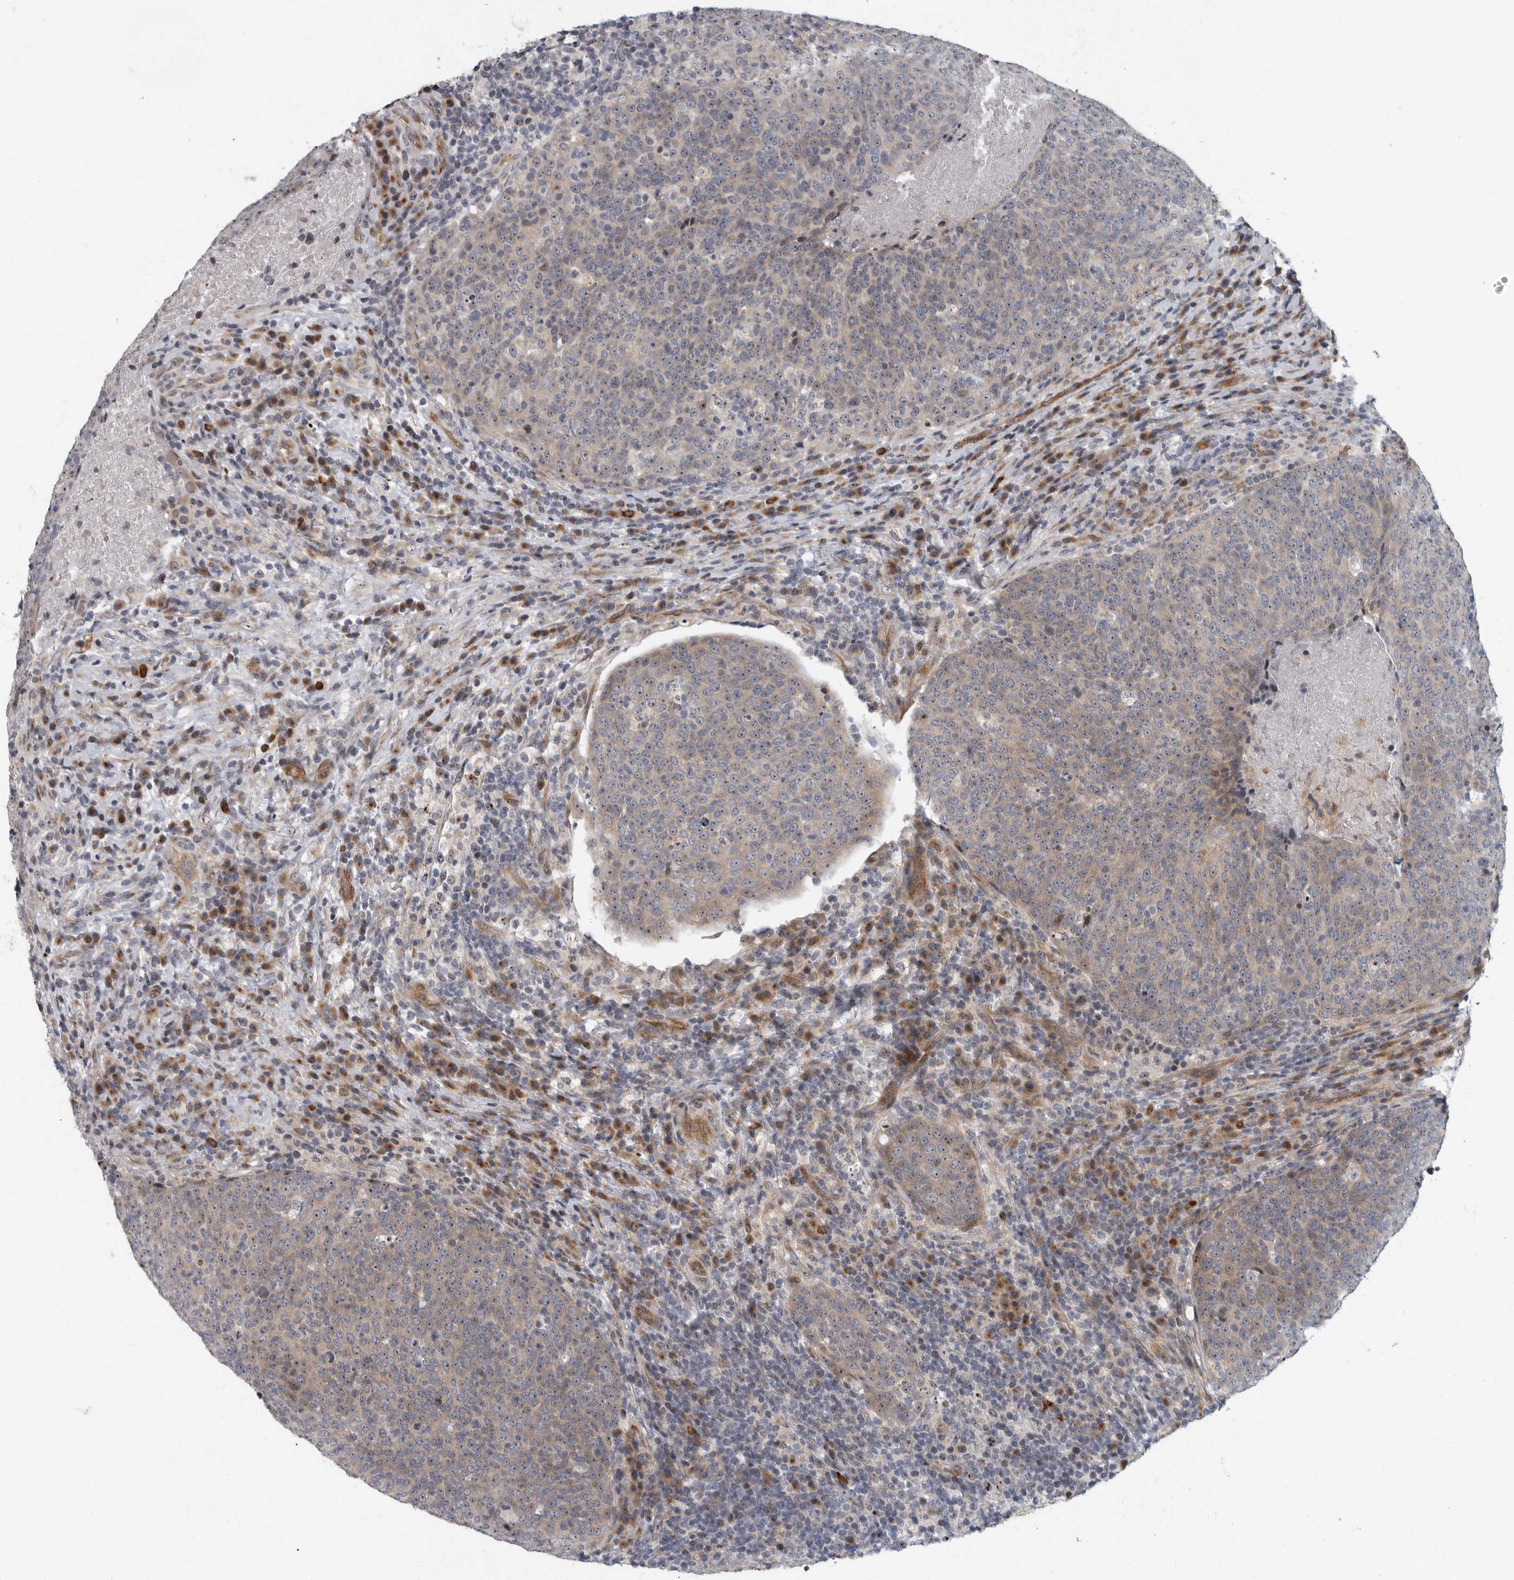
{"staining": {"intensity": "weak", "quantity": "25%-75%", "location": "cytoplasmic/membranous"}, "tissue": "head and neck cancer", "cell_type": "Tumor cells", "image_type": "cancer", "snomed": [{"axis": "morphology", "description": "Squamous cell carcinoma, NOS"}, {"axis": "morphology", "description": "Squamous cell carcinoma, metastatic, NOS"}, {"axis": "topography", "description": "Lymph node"}, {"axis": "topography", "description": "Head-Neck"}], "caption": "Immunohistochemistry micrograph of neoplastic tissue: human head and neck cancer stained using immunohistochemistry displays low levels of weak protein expression localized specifically in the cytoplasmic/membranous of tumor cells, appearing as a cytoplasmic/membranous brown color.", "gene": "PDCD11", "patient": {"sex": "male", "age": 62}}